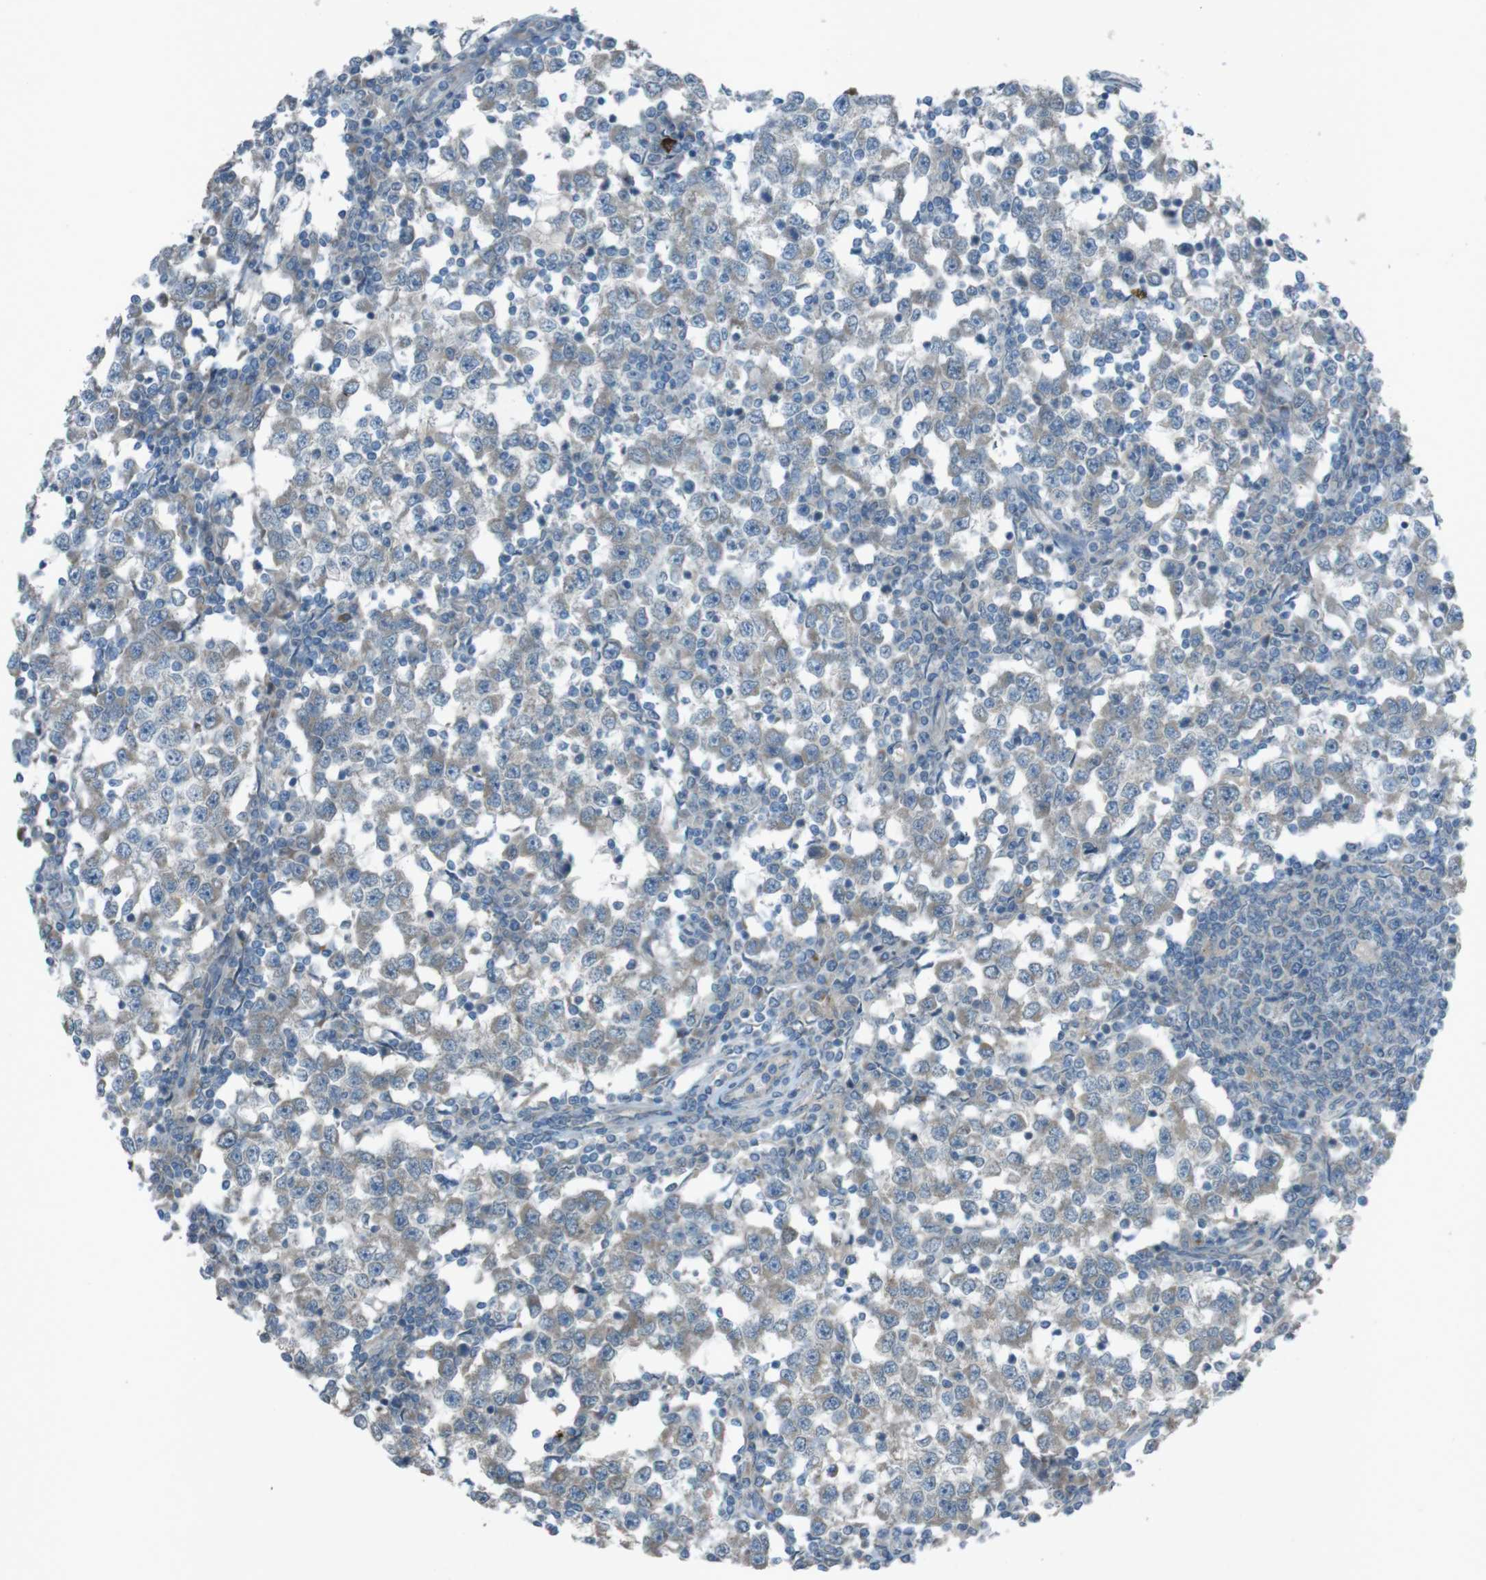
{"staining": {"intensity": "weak", "quantity": "25%-75%", "location": "cytoplasmic/membranous"}, "tissue": "testis cancer", "cell_type": "Tumor cells", "image_type": "cancer", "snomed": [{"axis": "morphology", "description": "Seminoma, NOS"}, {"axis": "topography", "description": "Testis"}], "caption": "Immunohistochemical staining of testis cancer (seminoma) demonstrates low levels of weak cytoplasmic/membranous protein expression in approximately 25%-75% of tumor cells.", "gene": "TMEM41B", "patient": {"sex": "male", "age": 65}}